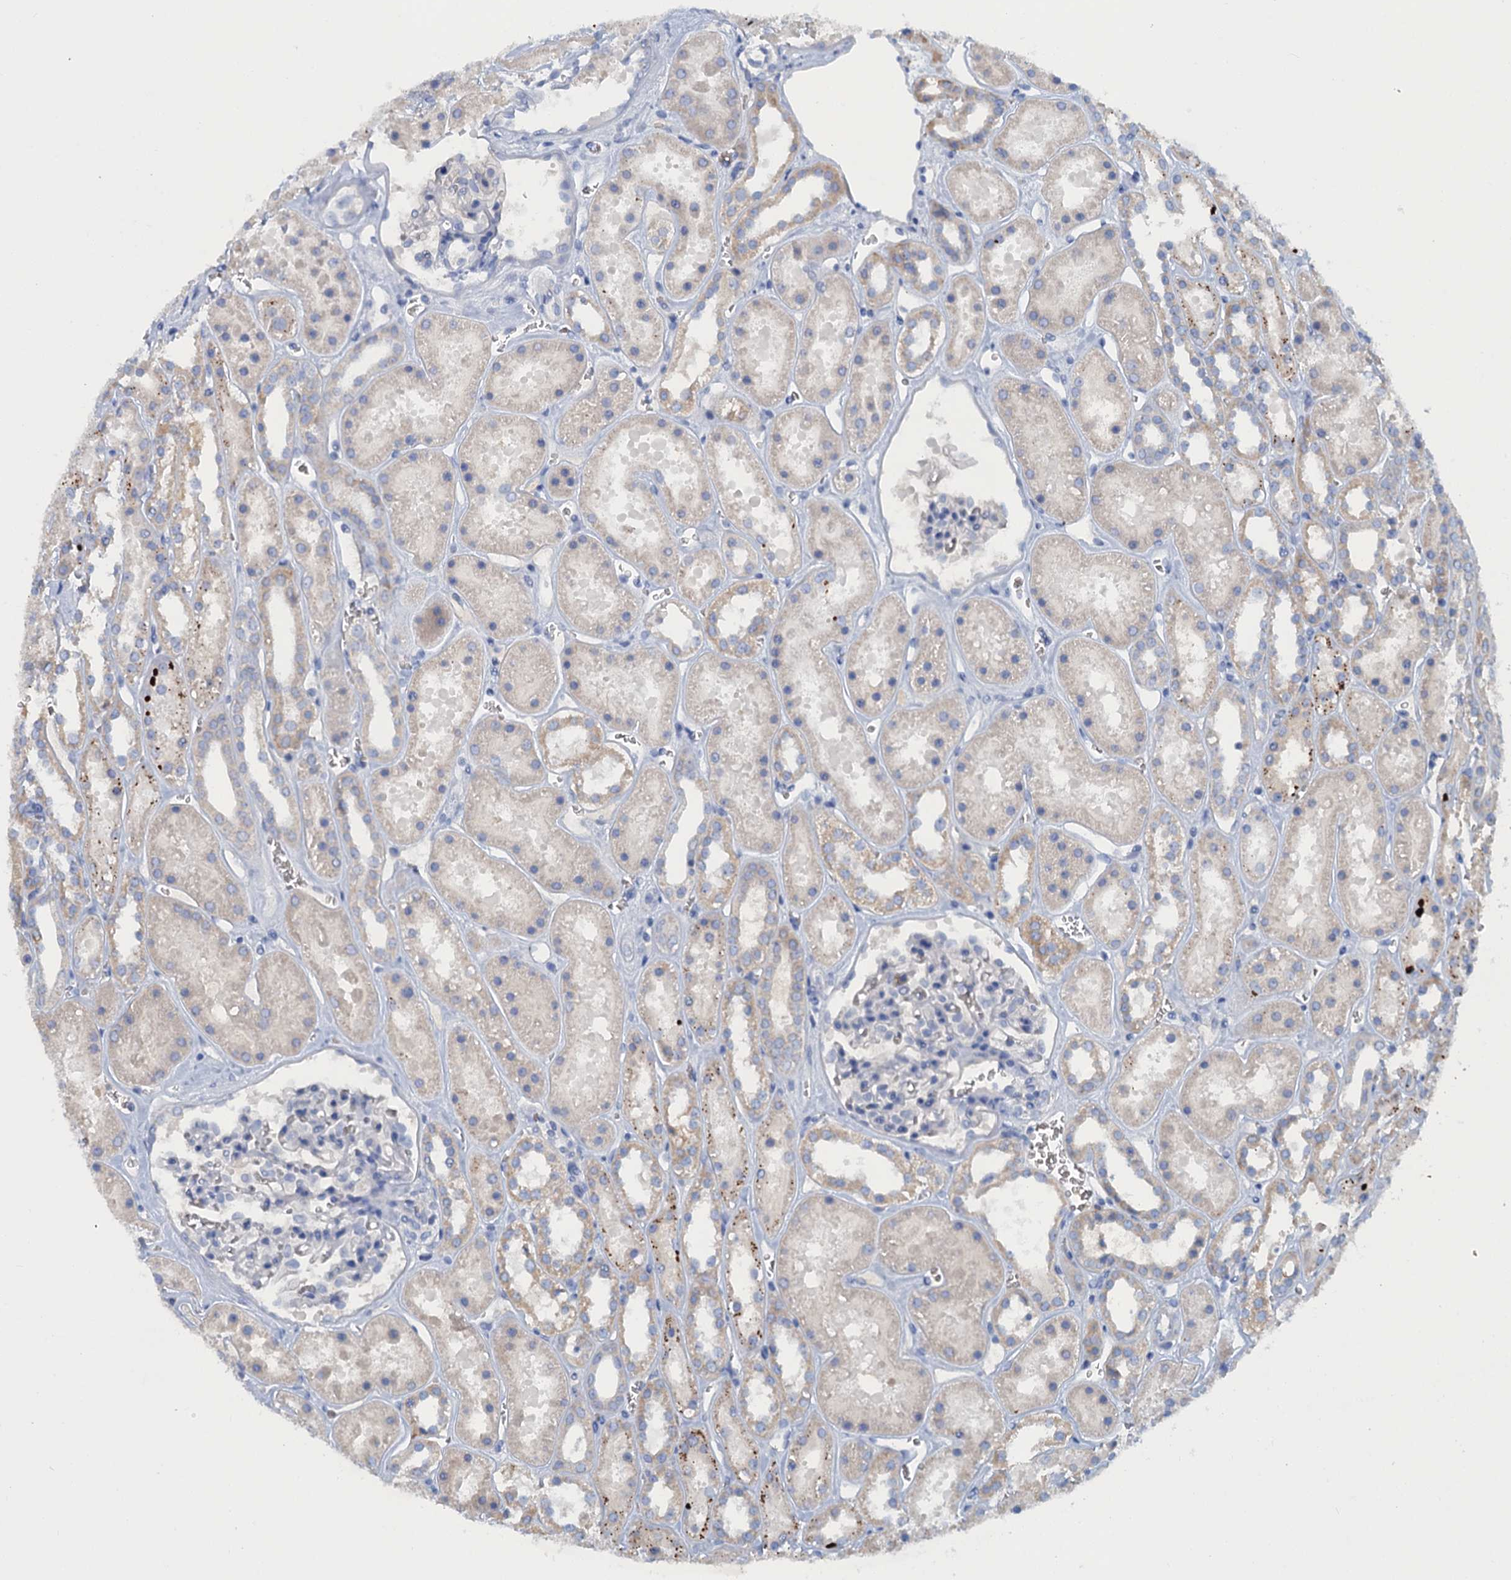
{"staining": {"intensity": "negative", "quantity": "none", "location": "none"}, "tissue": "kidney", "cell_type": "Cells in glomeruli", "image_type": "normal", "snomed": [{"axis": "morphology", "description": "Normal tissue, NOS"}, {"axis": "topography", "description": "Kidney"}], "caption": "A high-resolution photomicrograph shows immunohistochemistry (IHC) staining of benign kidney, which reveals no significant positivity in cells in glomeruli.", "gene": "MYADML2", "patient": {"sex": "female", "age": 41}}